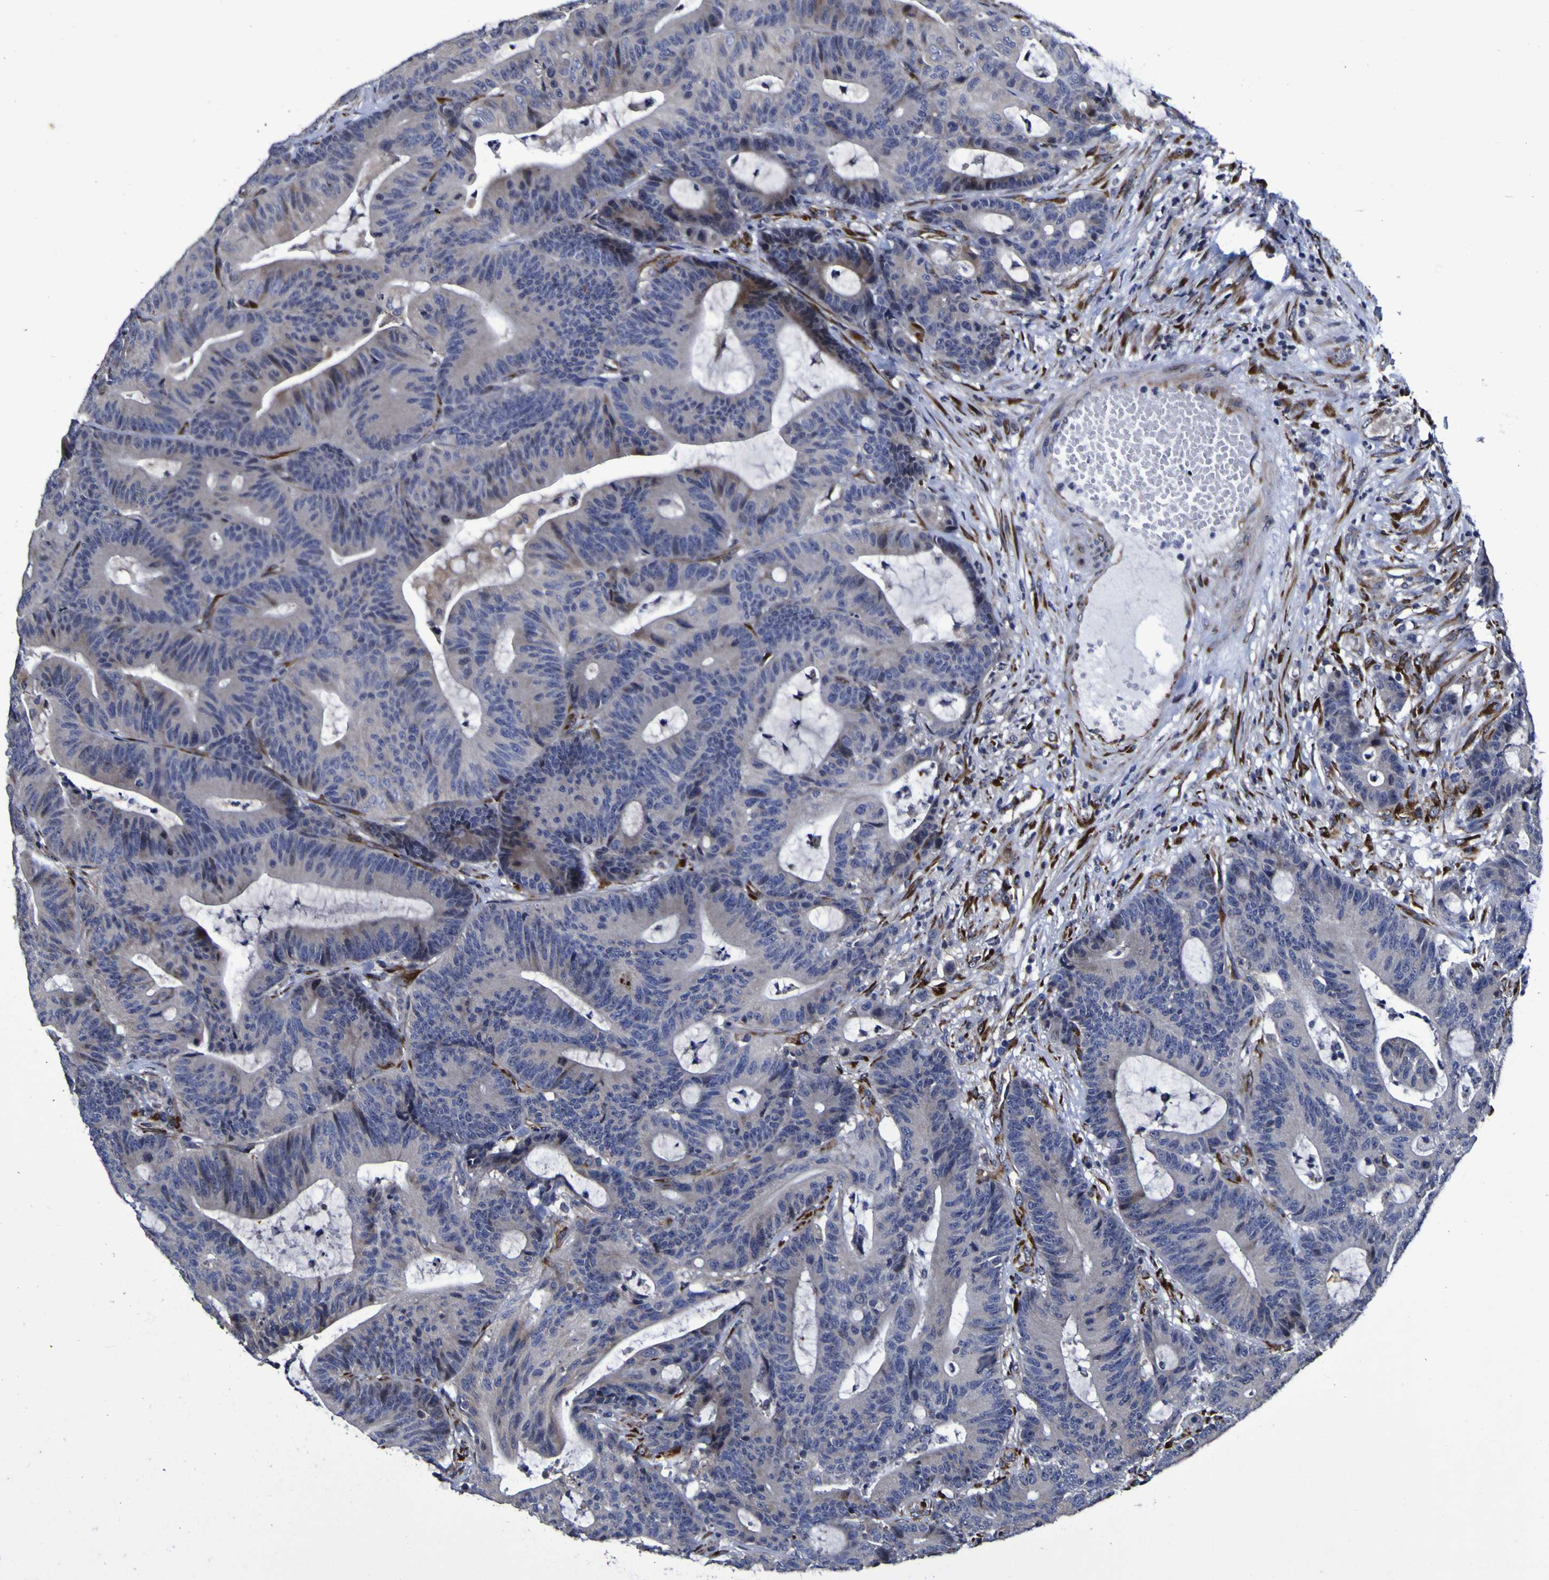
{"staining": {"intensity": "negative", "quantity": "none", "location": "none"}, "tissue": "colorectal cancer", "cell_type": "Tumor cells", "image_type": "cancer", "snomed": [{"axis": "morphology", "description": "Adenocarcinoma, NOS"}, {"axis": "topography", "description": "Colon"}], "caption": "Human colorectal cancer stained for a protein using immunohistochemistry reveals no staining in tumor cells.", "gene": "P3H1", "patient": {"sex": "female", "age": 84}}